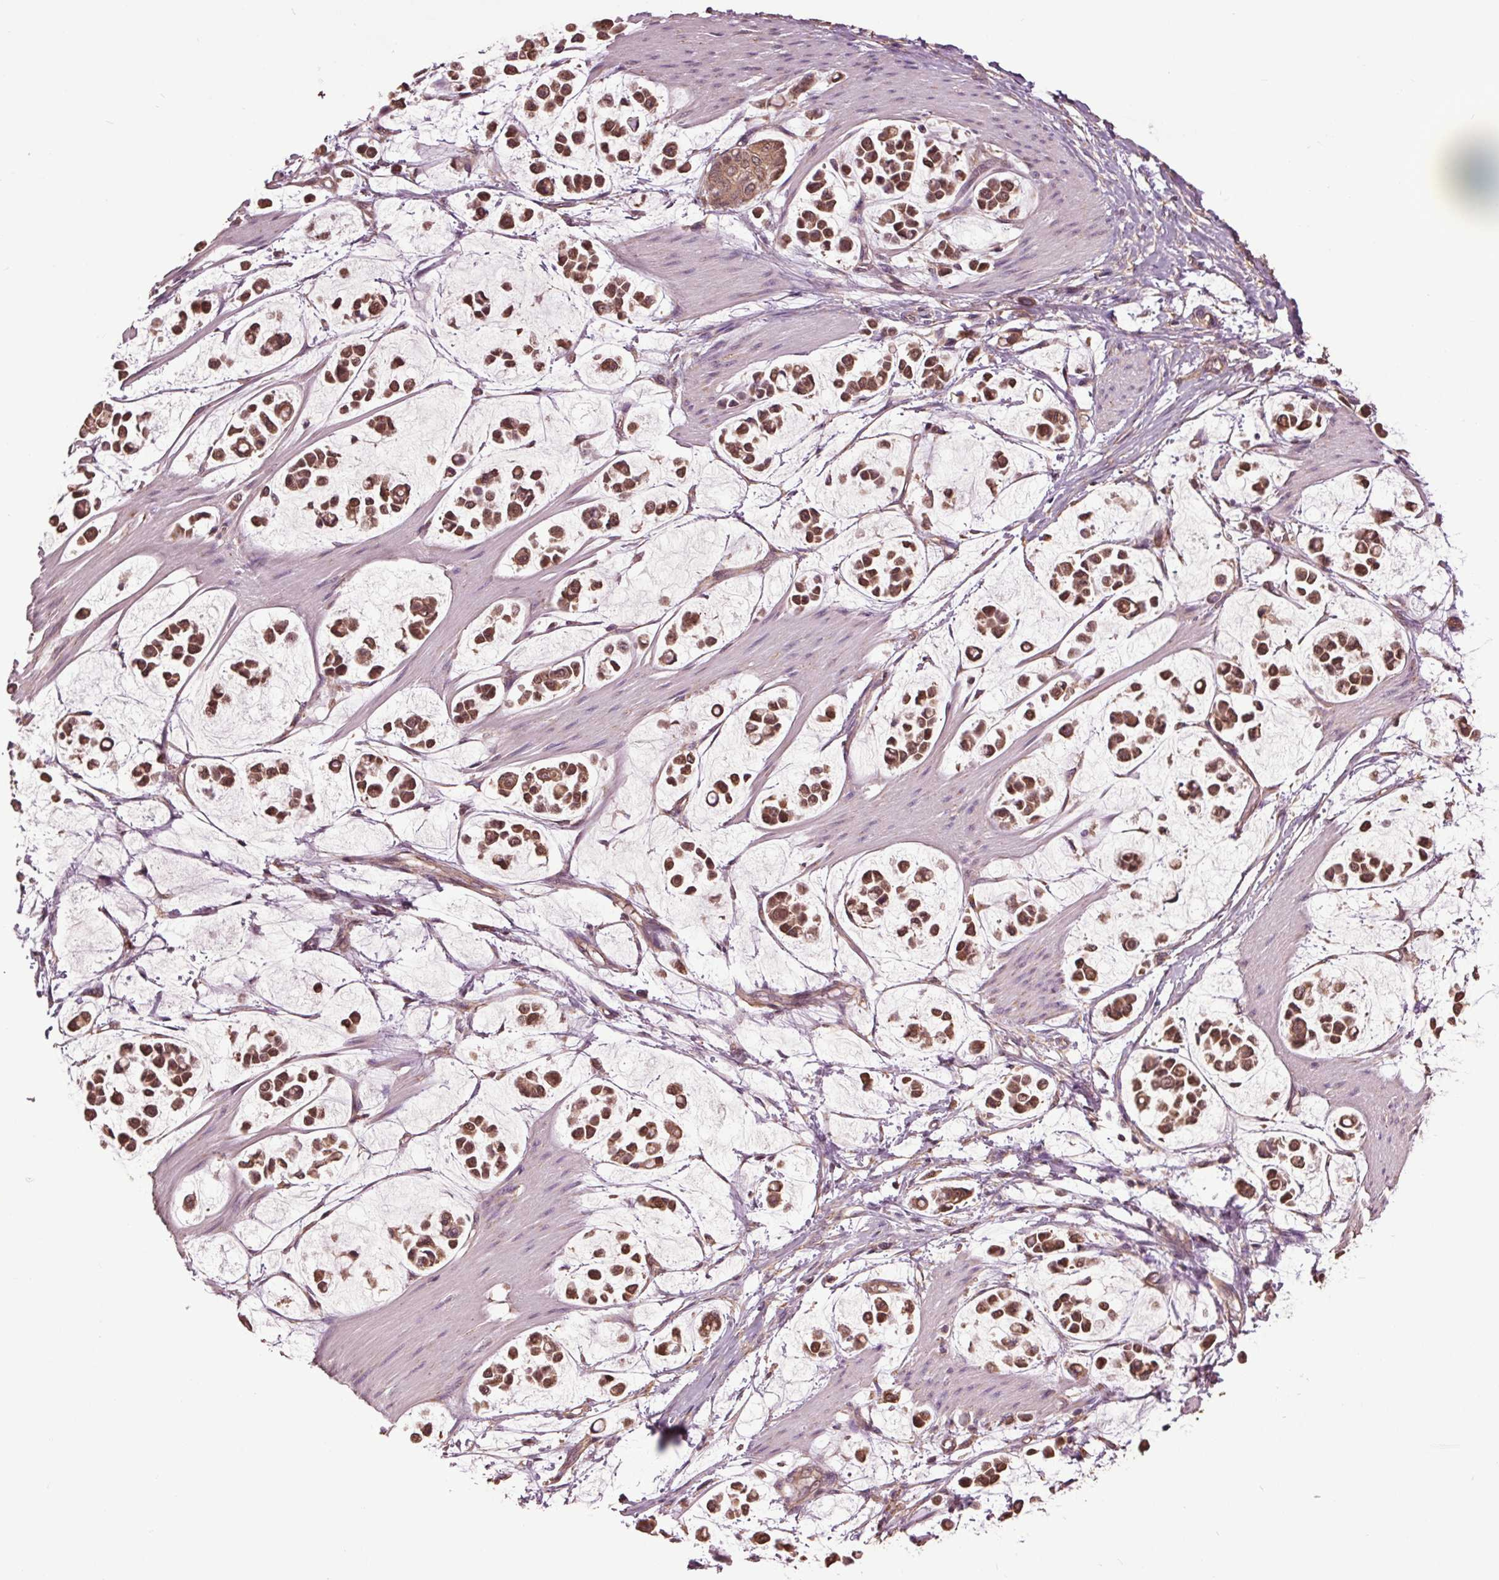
{"staining": {"intensity": "moderate", "quantity": ">75%", "location": "cytoplasmic/membranous"}, "tissue": "stomach cancer", "cell_type": "Tumor cells", "image_type": "cancer", "snomed": [{"axis": "morphology", "description": "Adenocarcinoma, NOS"}, {"axis": "topography", "description": "Stomach"}], "caption": "IHC image of human stomach cancer (adenocarcinoma) stained for a protein (brown), which demonstrates medium levels of moderate cytoplasmic/membranous staining in about >75% of tumor cells.", "gene": "RNPEP", "patient": {"sex": "male", "age": 82}}